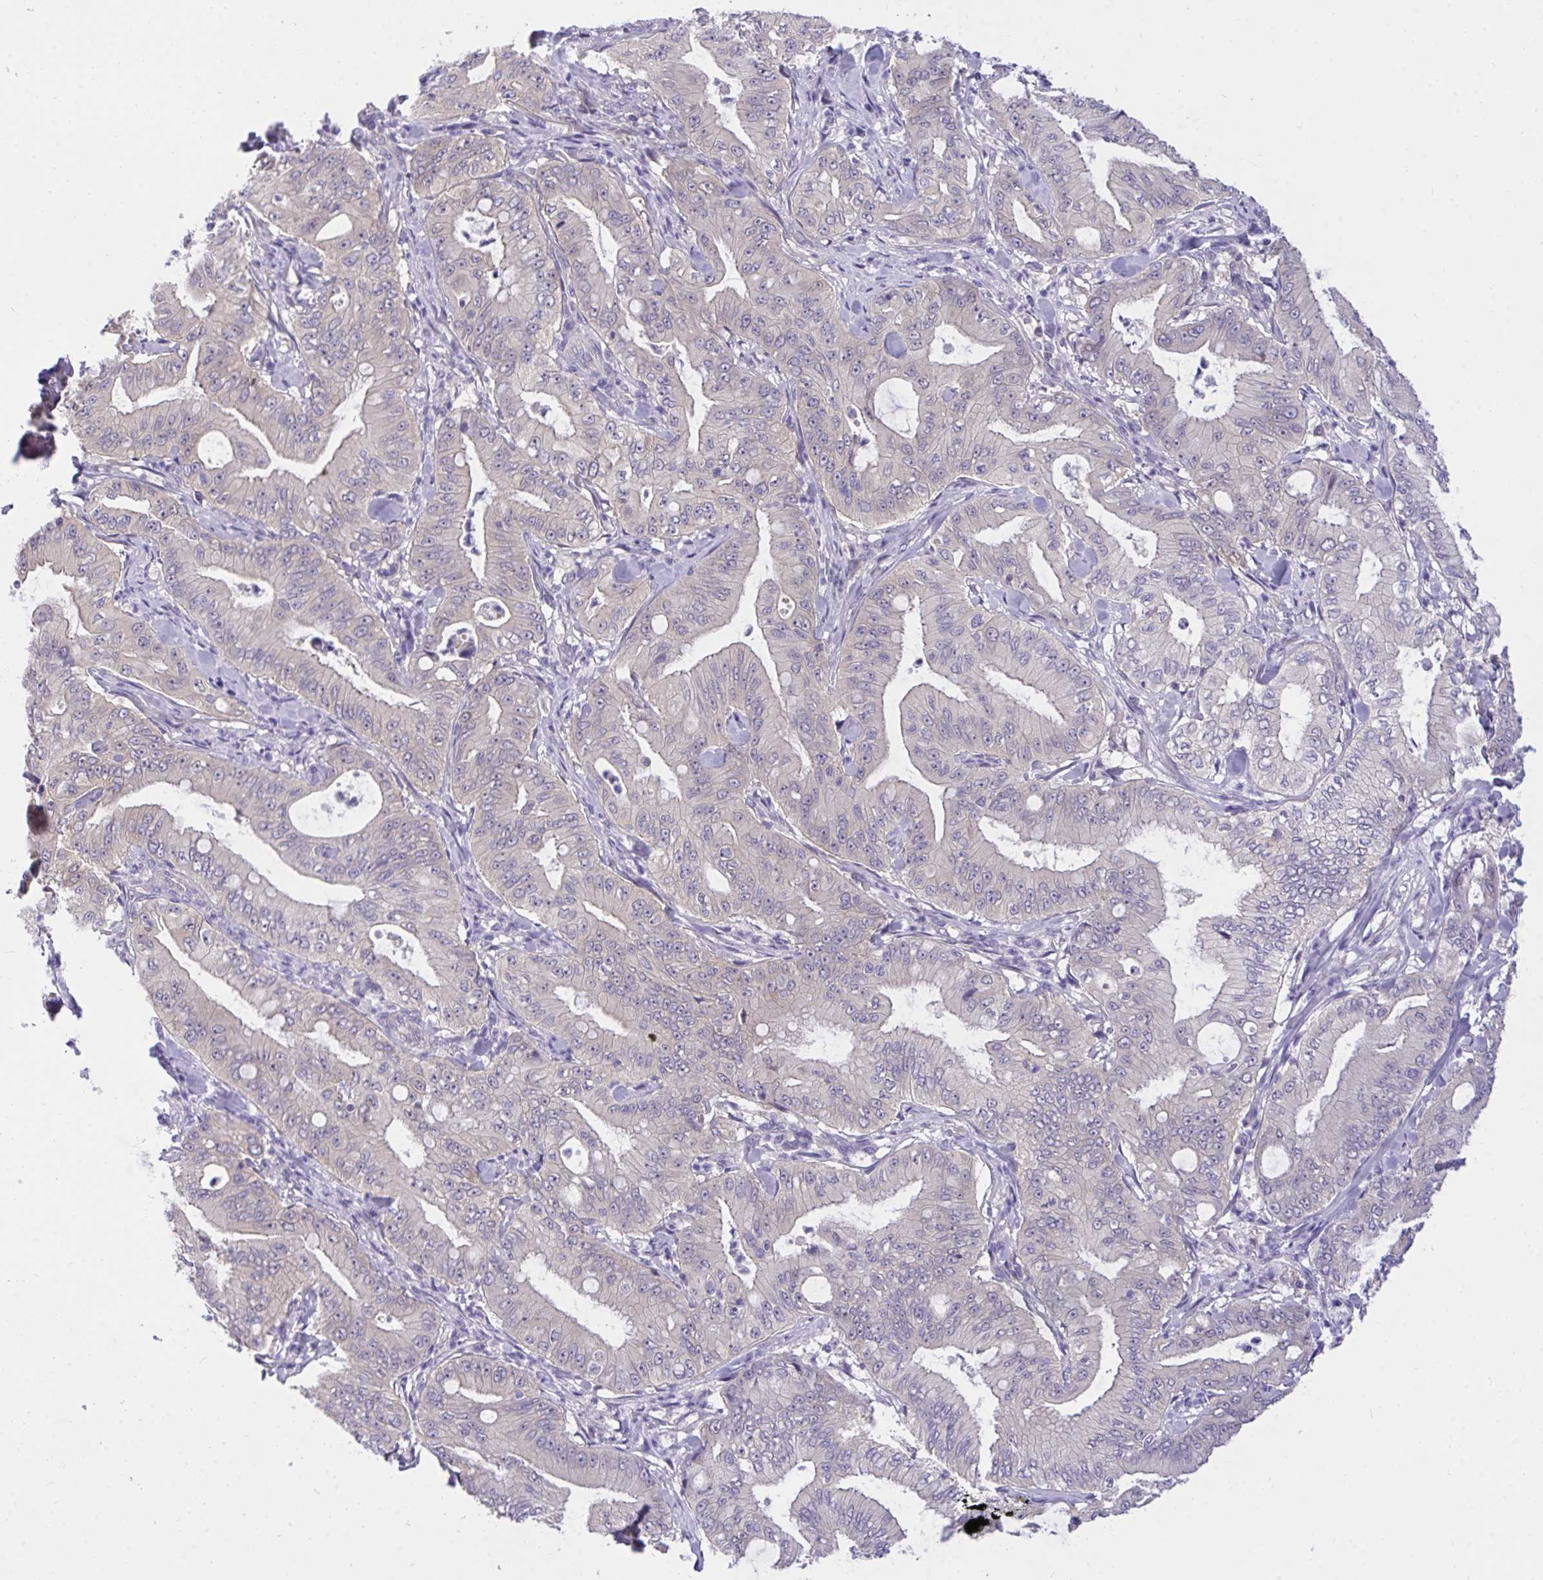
{"staining": {"intensity": "negative", "quantity": "none", "location": "none"}, "tissue": "pancreatic cancer", "cell_type": "Tumor cells", "image_type": "cancer", "snomed": [{"axis": "morphology", "description": "Adenocarcinoma, NOS"}, {"axis": "topography", "description": "Pancreas"}], "caption": "High magnification brightfield microscopy of adenocarcinoma (pancreatic) stained with DAB (3,3'-diaminobenzidine) (brown) and counterstained with hematoxylin (blue): tumor cells show no significant expression.", "gene": "TLN2", "patient": {"sex": "male", "age": 71}}